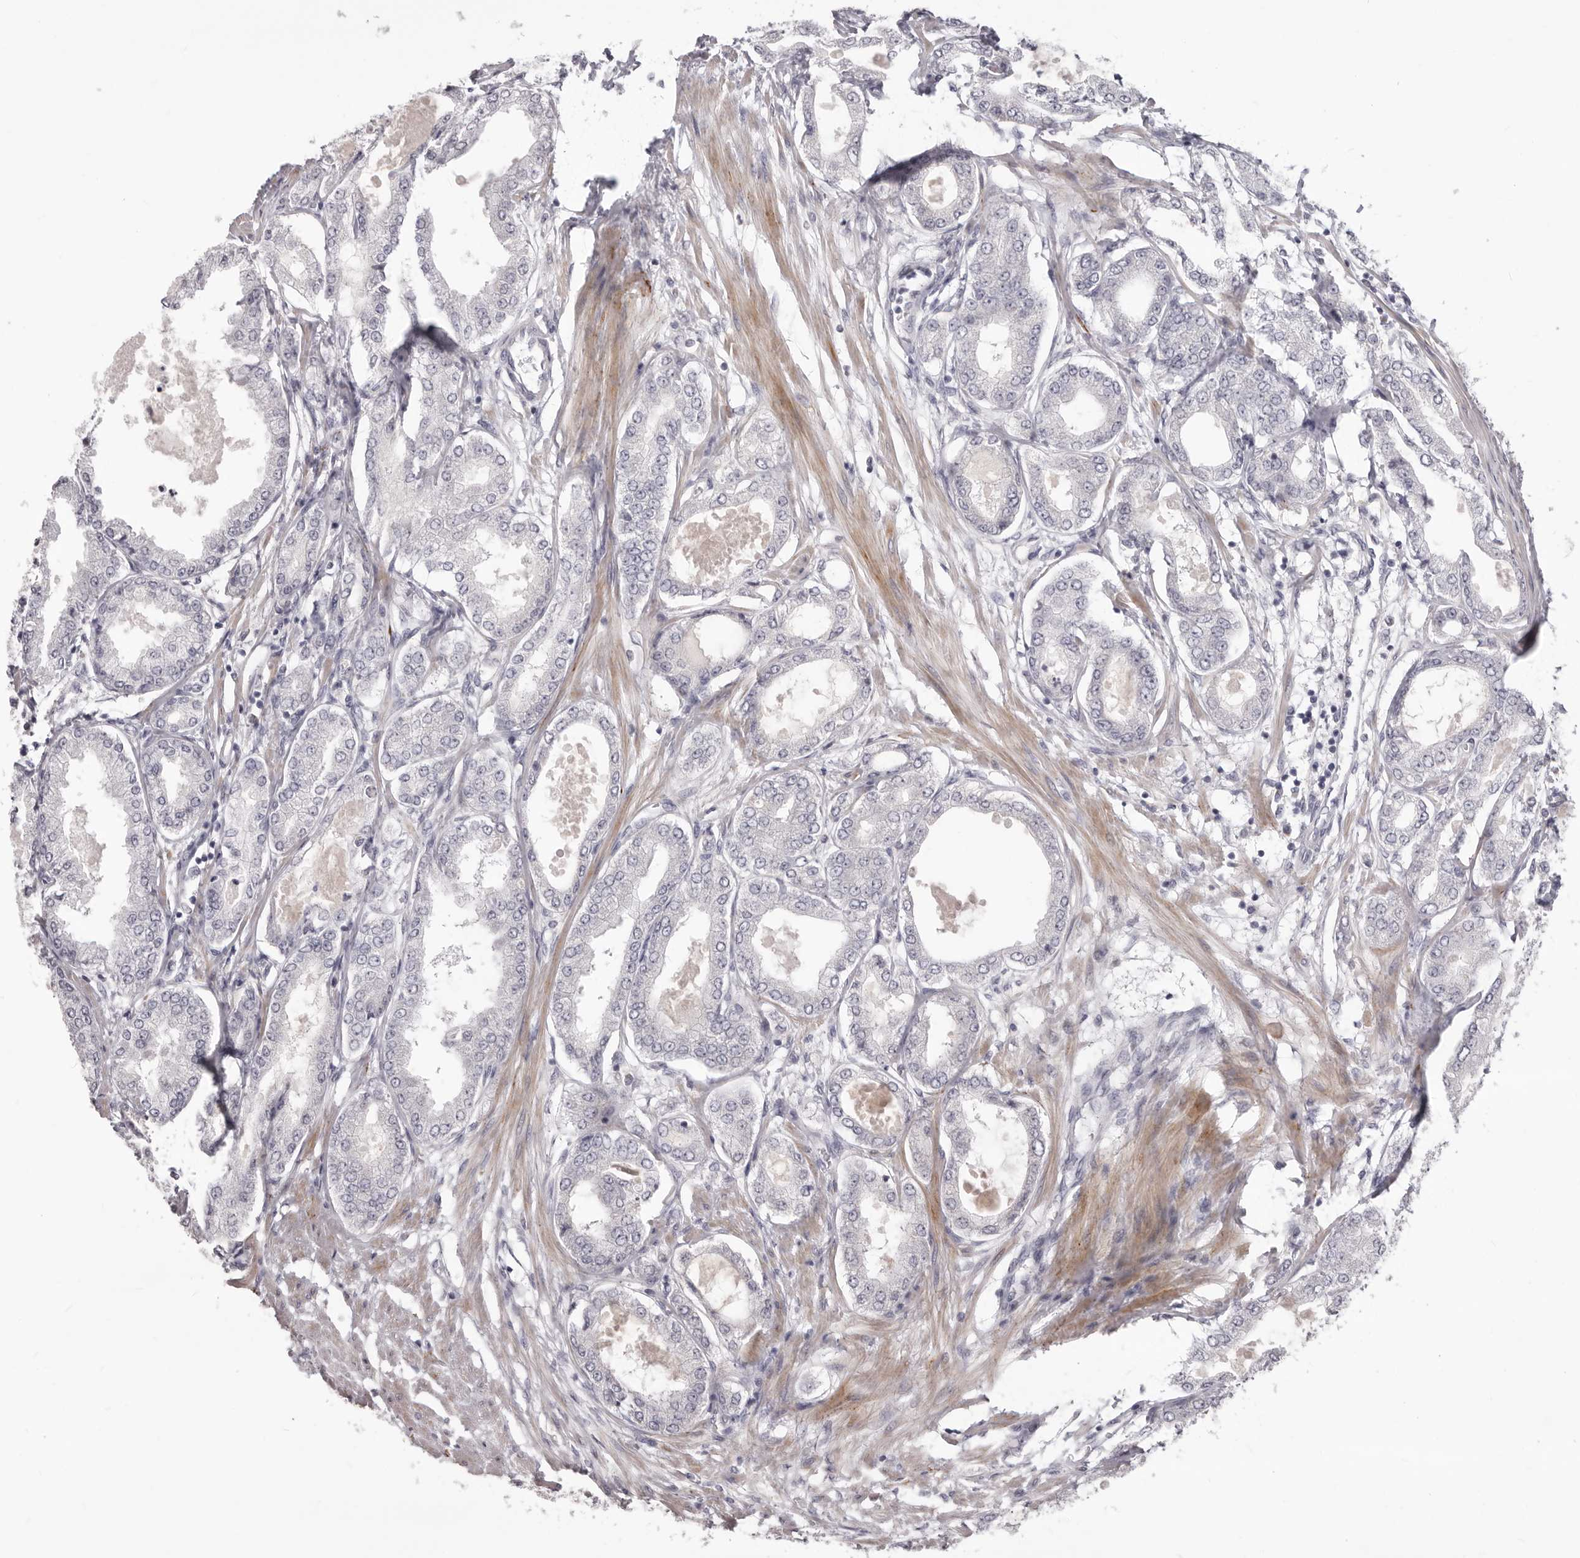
{"staining": {"intensity": "weak", "quantity": "<25%", "location": "cytoplasmic/membranous"}, "tissue": "prostate cancer", "cell_type": "Tumor cells", "image_type": "cancer", "snomed": [{"axis": "morphology", "description": "Adenocarcinoma, Low grade"}, {"axis": "topography", "description": "Prostate"}], "caption": "Tumor cells show no significant protein staining in prostate cancer.", "gene": "PRMT2", "patient": {"sex": "male", "age": 63}}